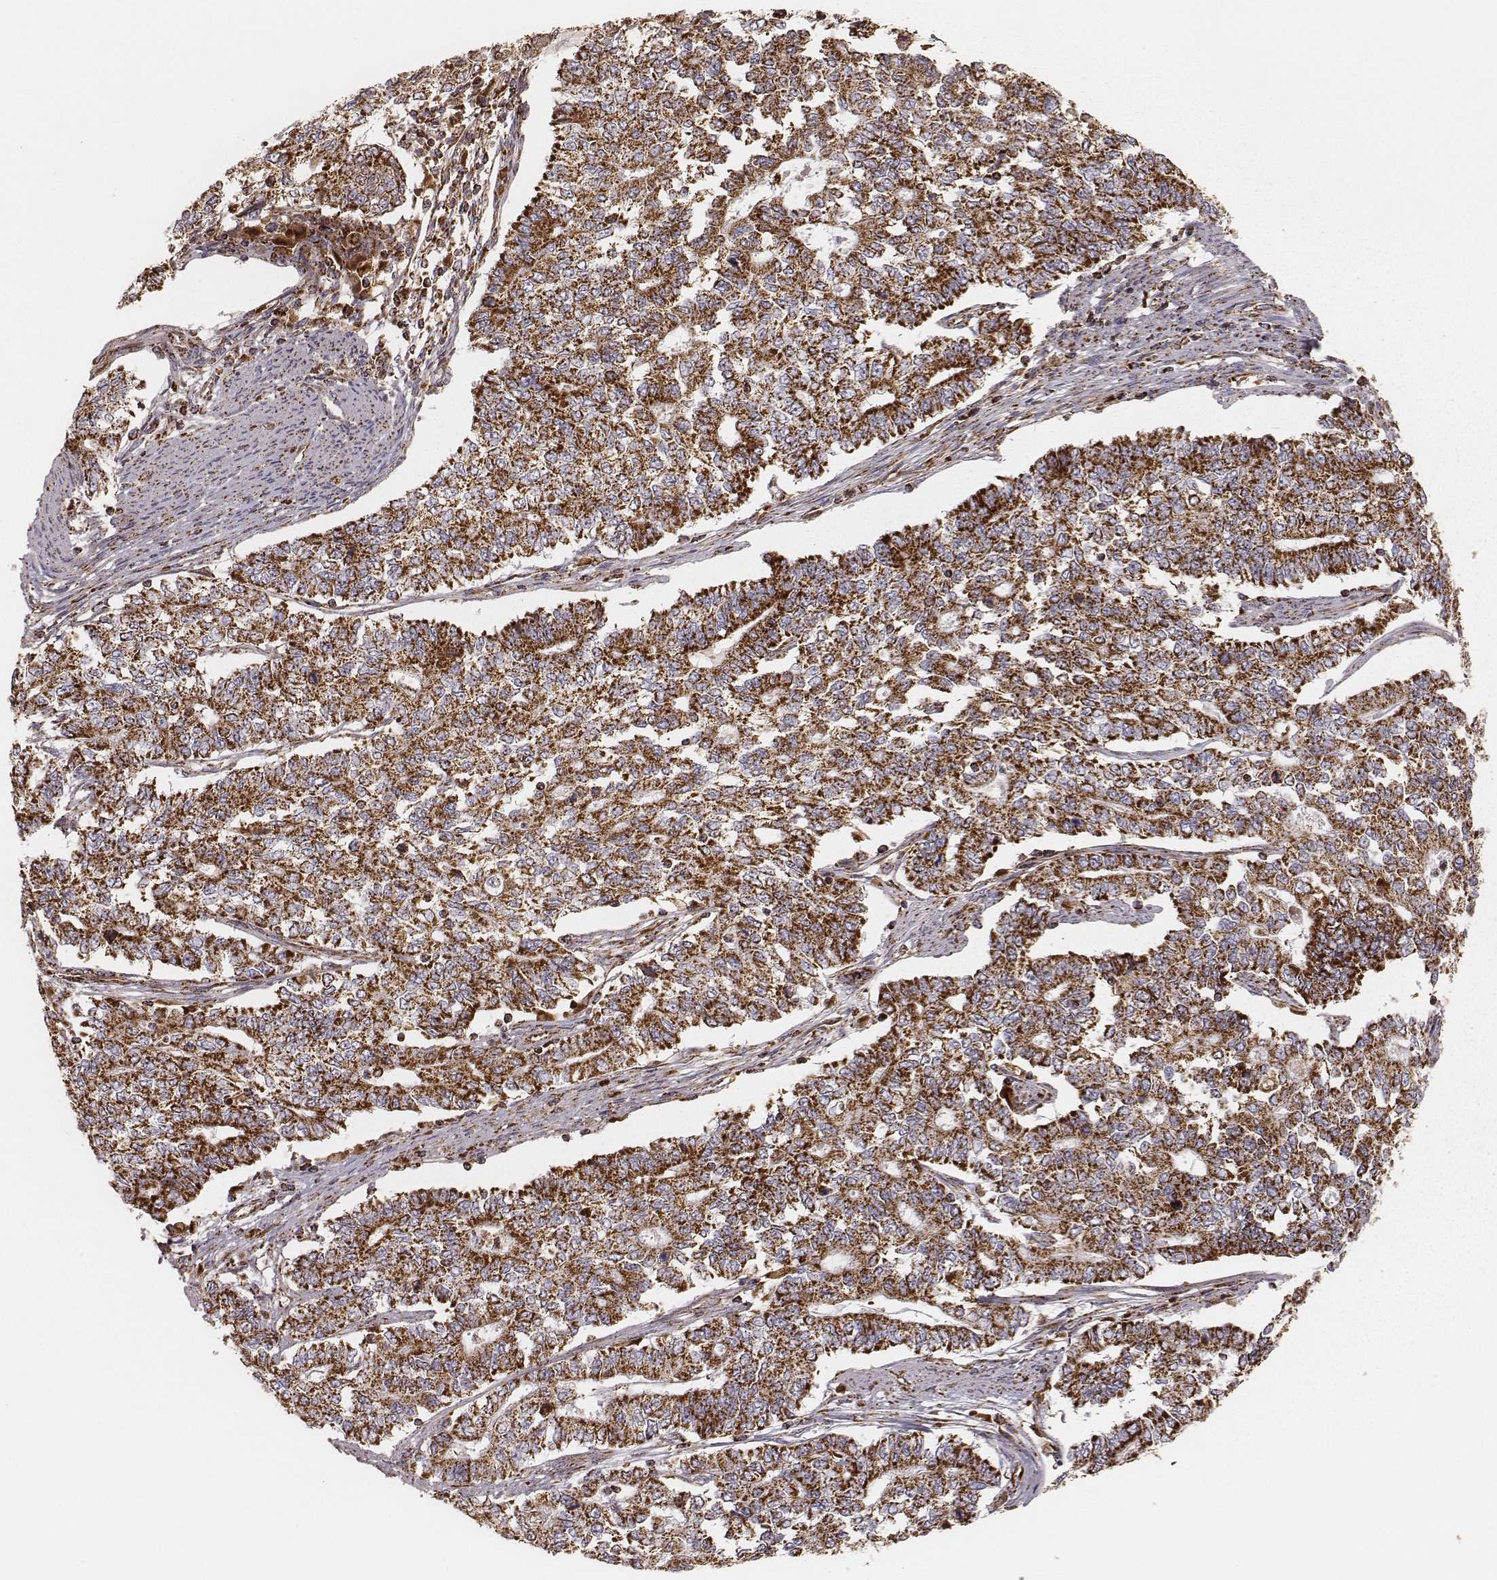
{"staining": {"intensity": "strong", "quantity": ">75%", "location": "cytoplasmic/membranous"}, "tissue": "endometrial cancer", "cell_type": "Tumor cells", "image_type": "cancer", "snomed": [{"axis": "morphology", "description": "Adenocarcinoma, NOS"}, {"axis": "topography", "description": "Uterus"}], "caption": "IHC (DAB) staining of human endometrial cancer (adenocarcinoma) exhibits strong cytoplasmic/membranous protein expression in about >75% of tumor cells.", "gene": "CS", "patient": {"sex": "female", "age": 59}}